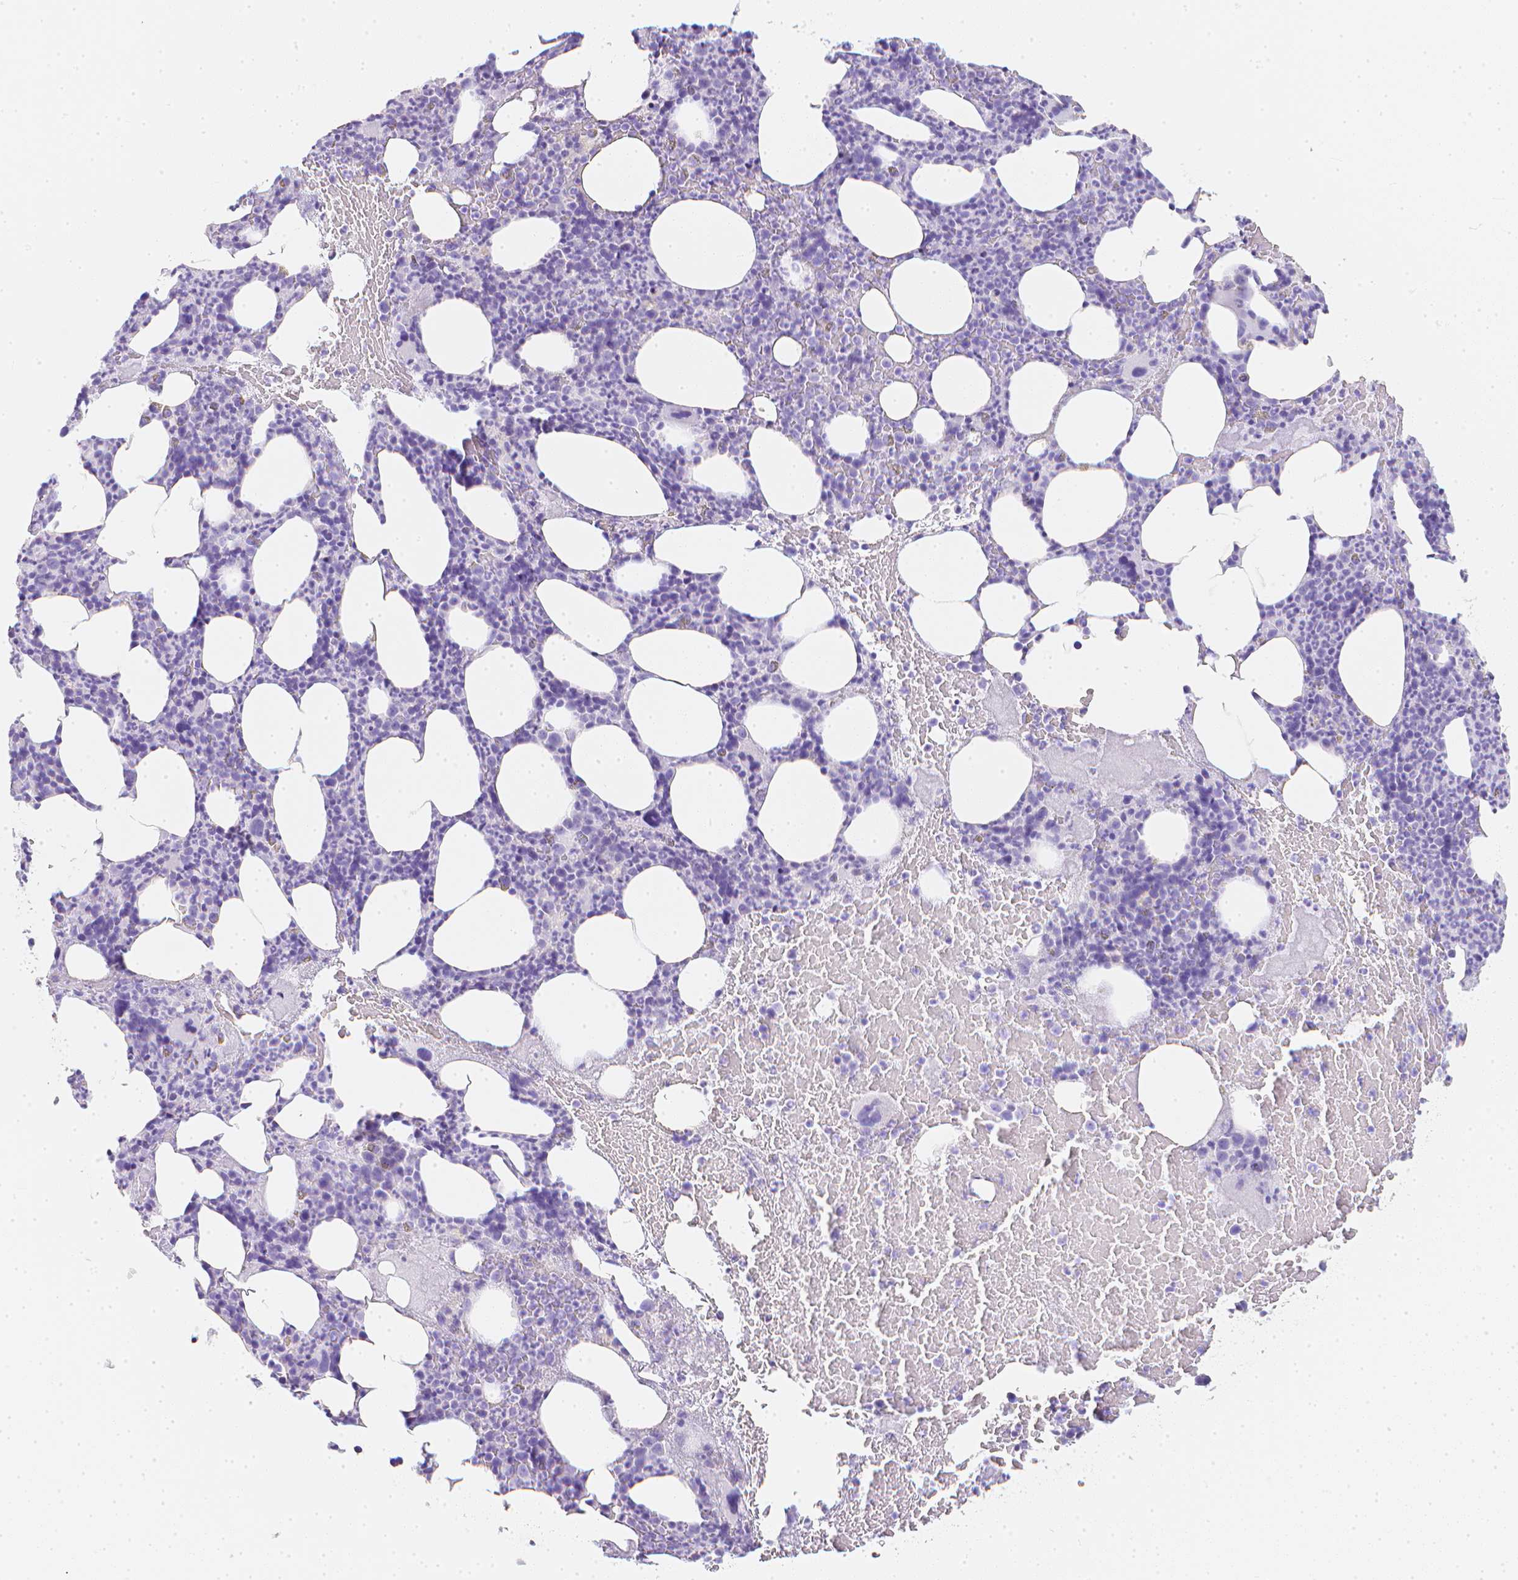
{"staining": {"intensity": "negative", "quantity": "none", "location": "none"}, "tissue": "bone marrow", "cell_type": "Hematopoietic cells", "image_type": "normal", "snomed": [{"axis": "morphology", "description": "Normal tissue, NOS"}, {"axis": "topography", "description": "Bone marrow"}], "caption": "A histopathology image of bone marrow stained for a protein demonstrates no brown staining in hematopoietic cells. (DAB (3,3'-diaminobenzidine) immunohistochemistry (IHC) with hematoxylin counter stain).", "gene": "LGALS4", "patient": {"sex": "female", "age": 59}}